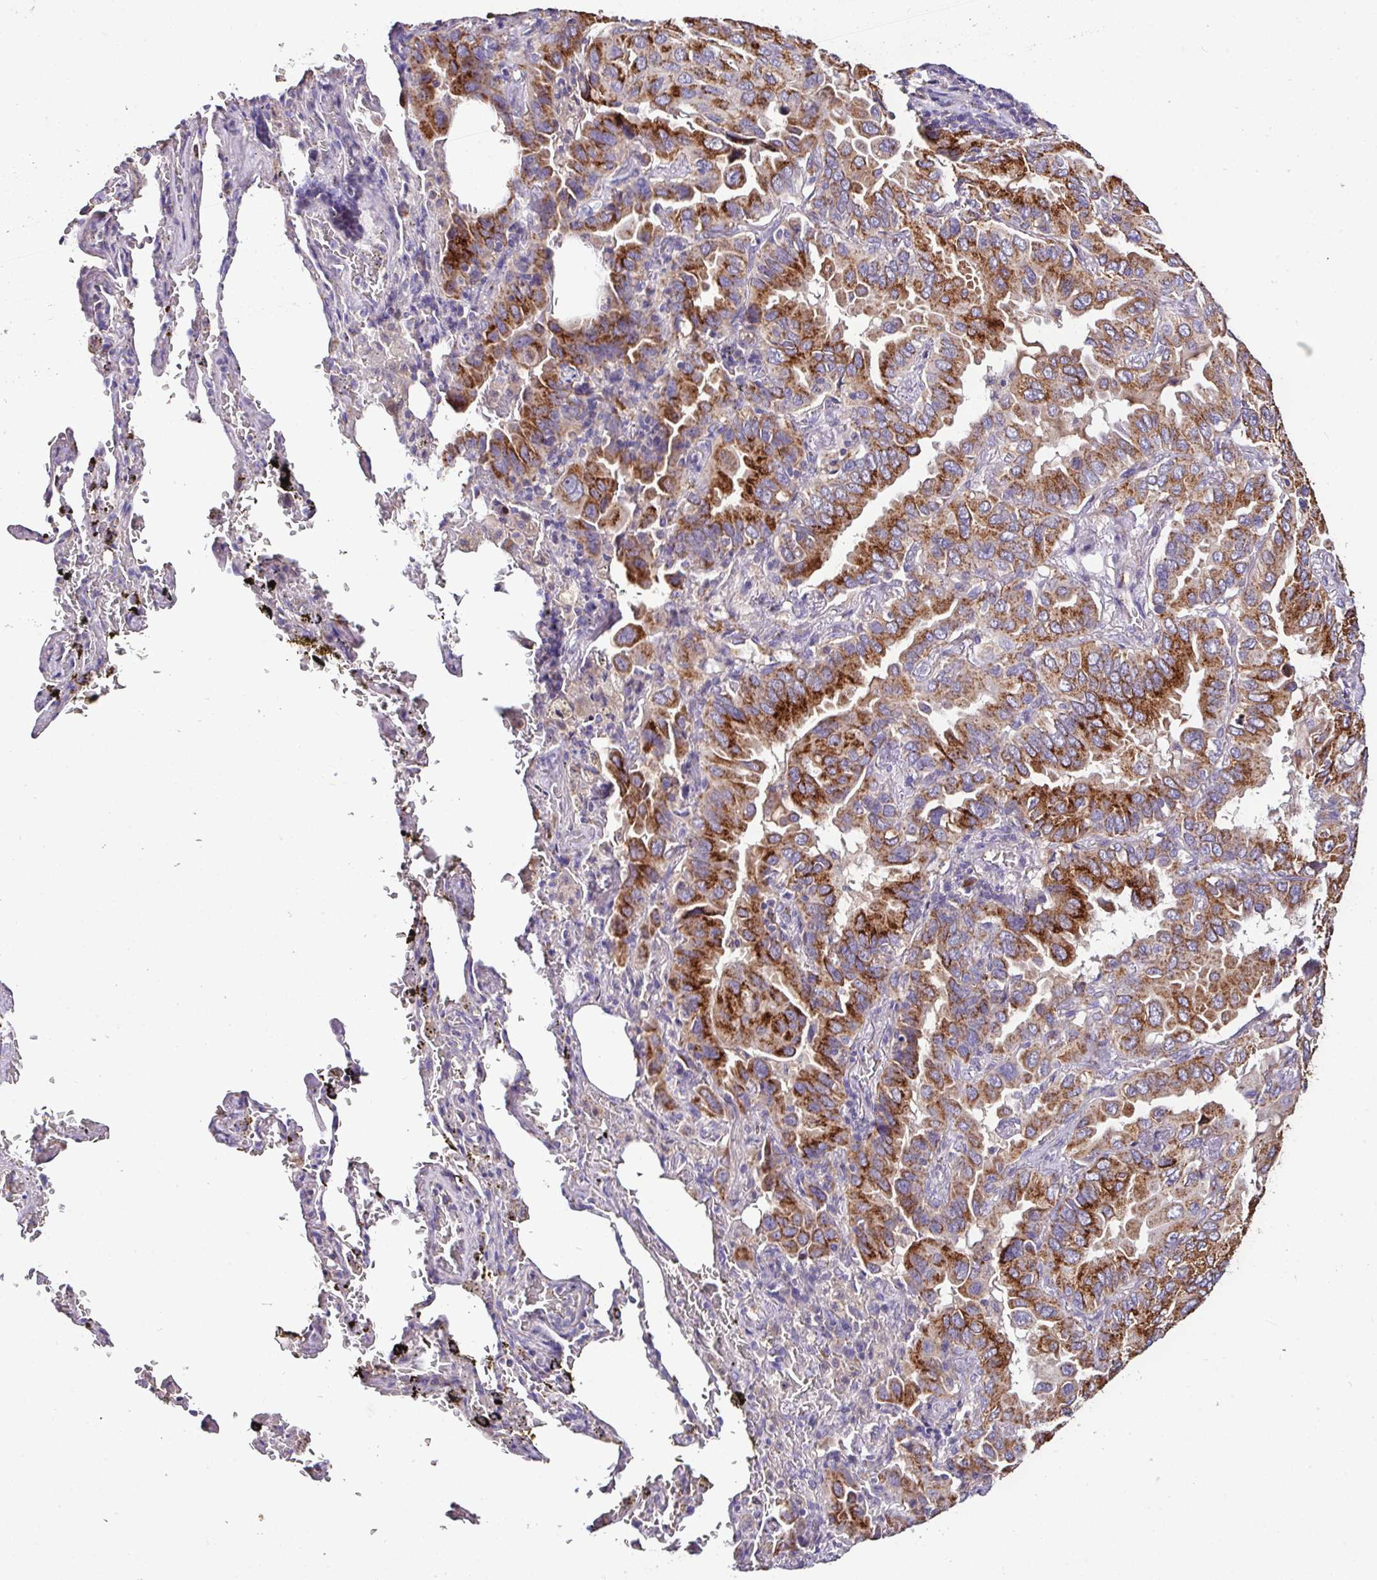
{"staining": {"intensity": "strong", "quantity": ">75%", "location": "cytoplasmic/membranous"}, "tissue": "lung cancer", "cell_type": "Tumor cells", "image_type": "cancer", "snomed": [{"axis": "morphology", "description": "Adenocarcinoma, NOS"}, {"axis": "topography", "description": "Lung"}], "caption": "An IHC photomicrograph of tumor tissue is shown. Protein staining in brown highlights strong cytoplasmic/membranous positivity in lung cancer (adenocarcinoma) within tumor cells. Using DAB (3,3'-diaminobenzidine) (brown) and hematoxylin (blue) stains, captured at high magnification using brightfield microscopy.", "gene": "CPD", "patient": {"sex": "male", "age": 64}}